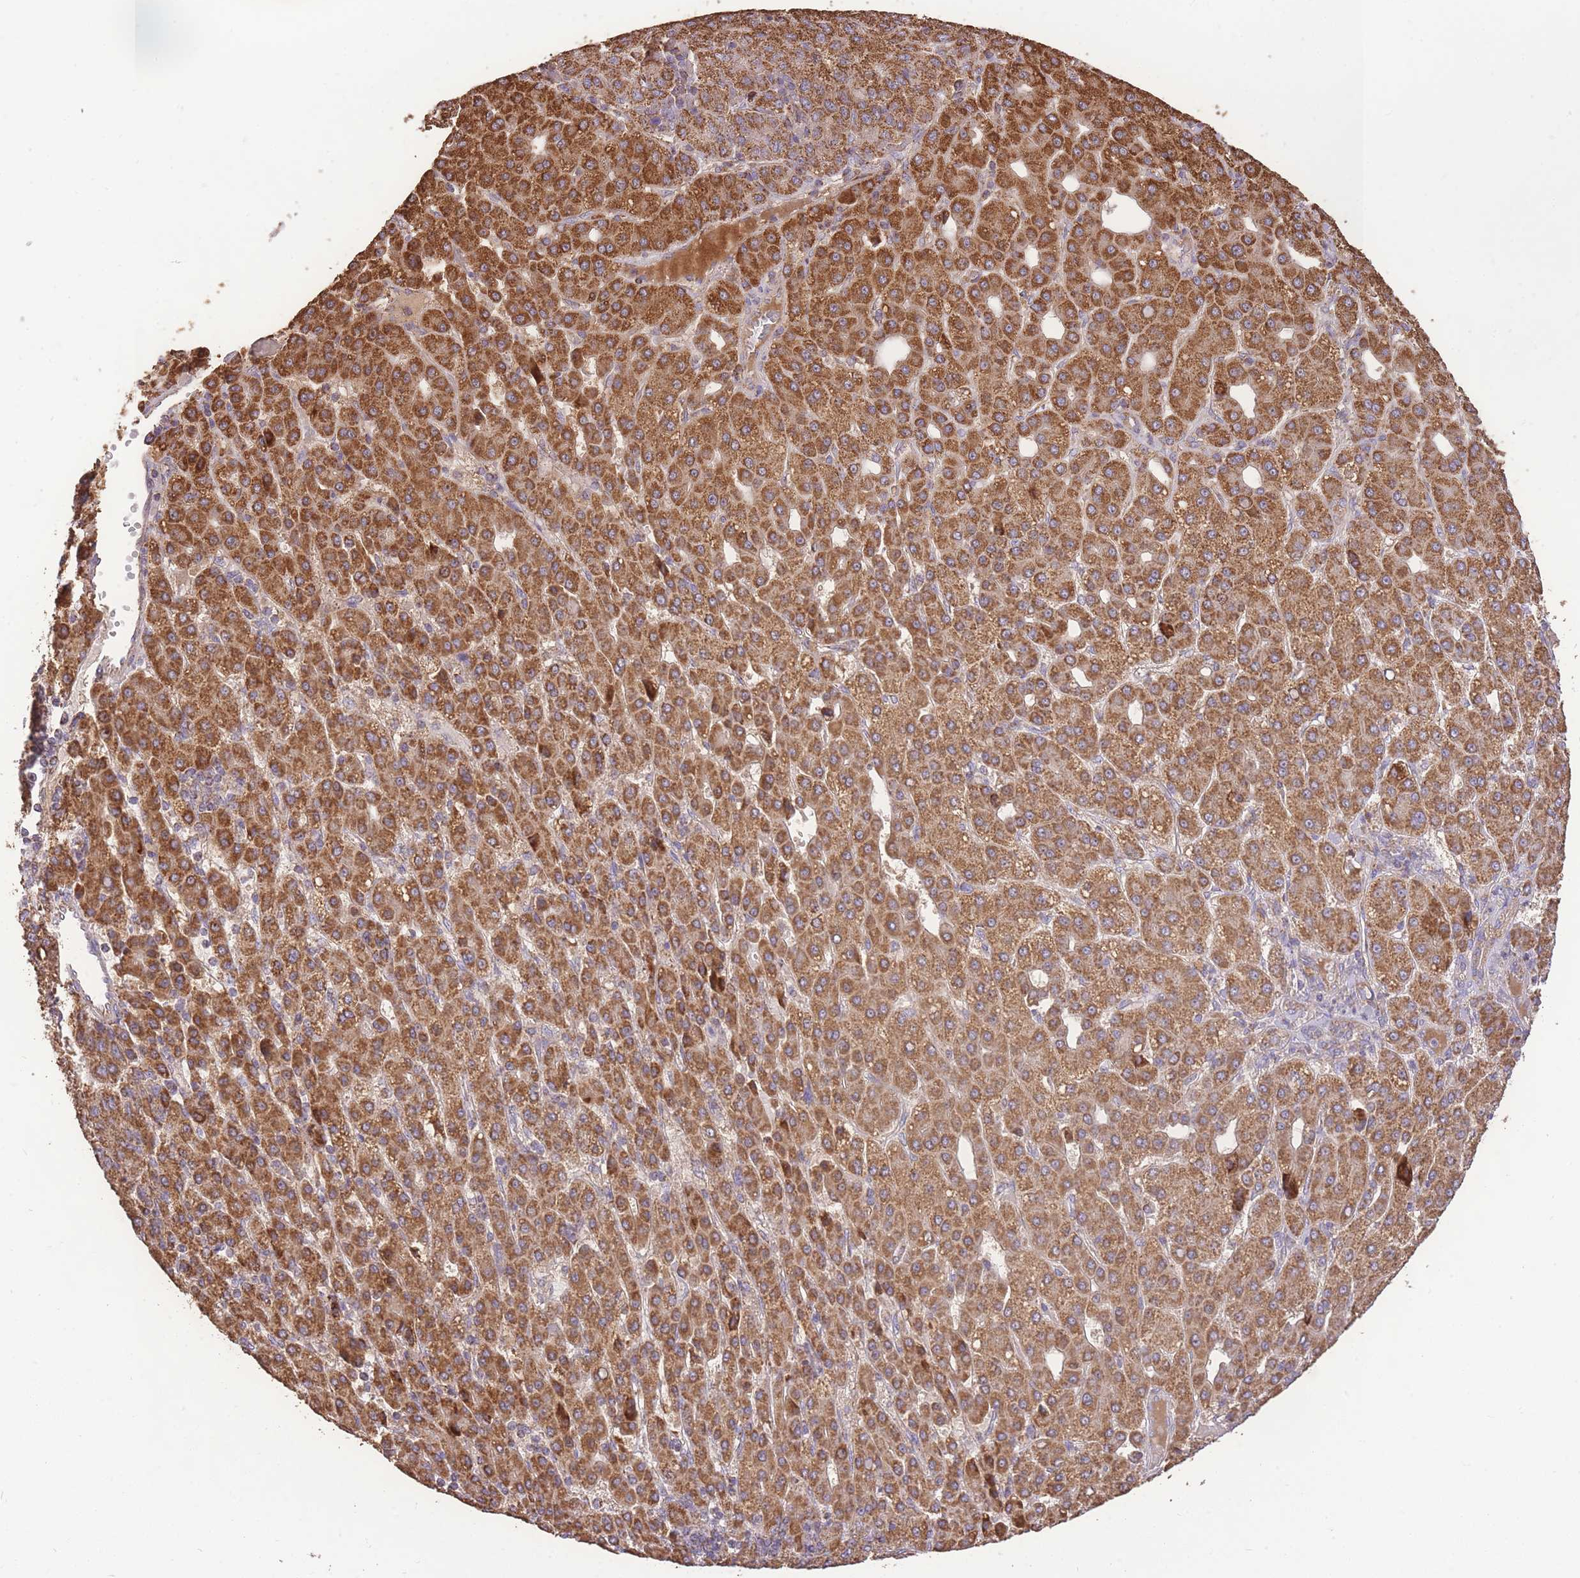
{"staining": {"intensity": "strong", "quantity": ">75%", "location": "cytoplasmic/membranous"}, "tissue": "liver cancer", "cell_type": "Tumor cells", "image_type": "cancer", "snomed": [{"axis": "morphology", "description": "Carcinoma, Hepatocellular, NOS"}, {"axis": "topography", "description": "Liver"}], "caption": "Liver cancer was stained to show a protein in brown. There is high levels of strong cytoplasmic/membranous staining in about >75% of tumor cells.", "gene": "PREP", "patient": {"sex": "male", "age": 65}}